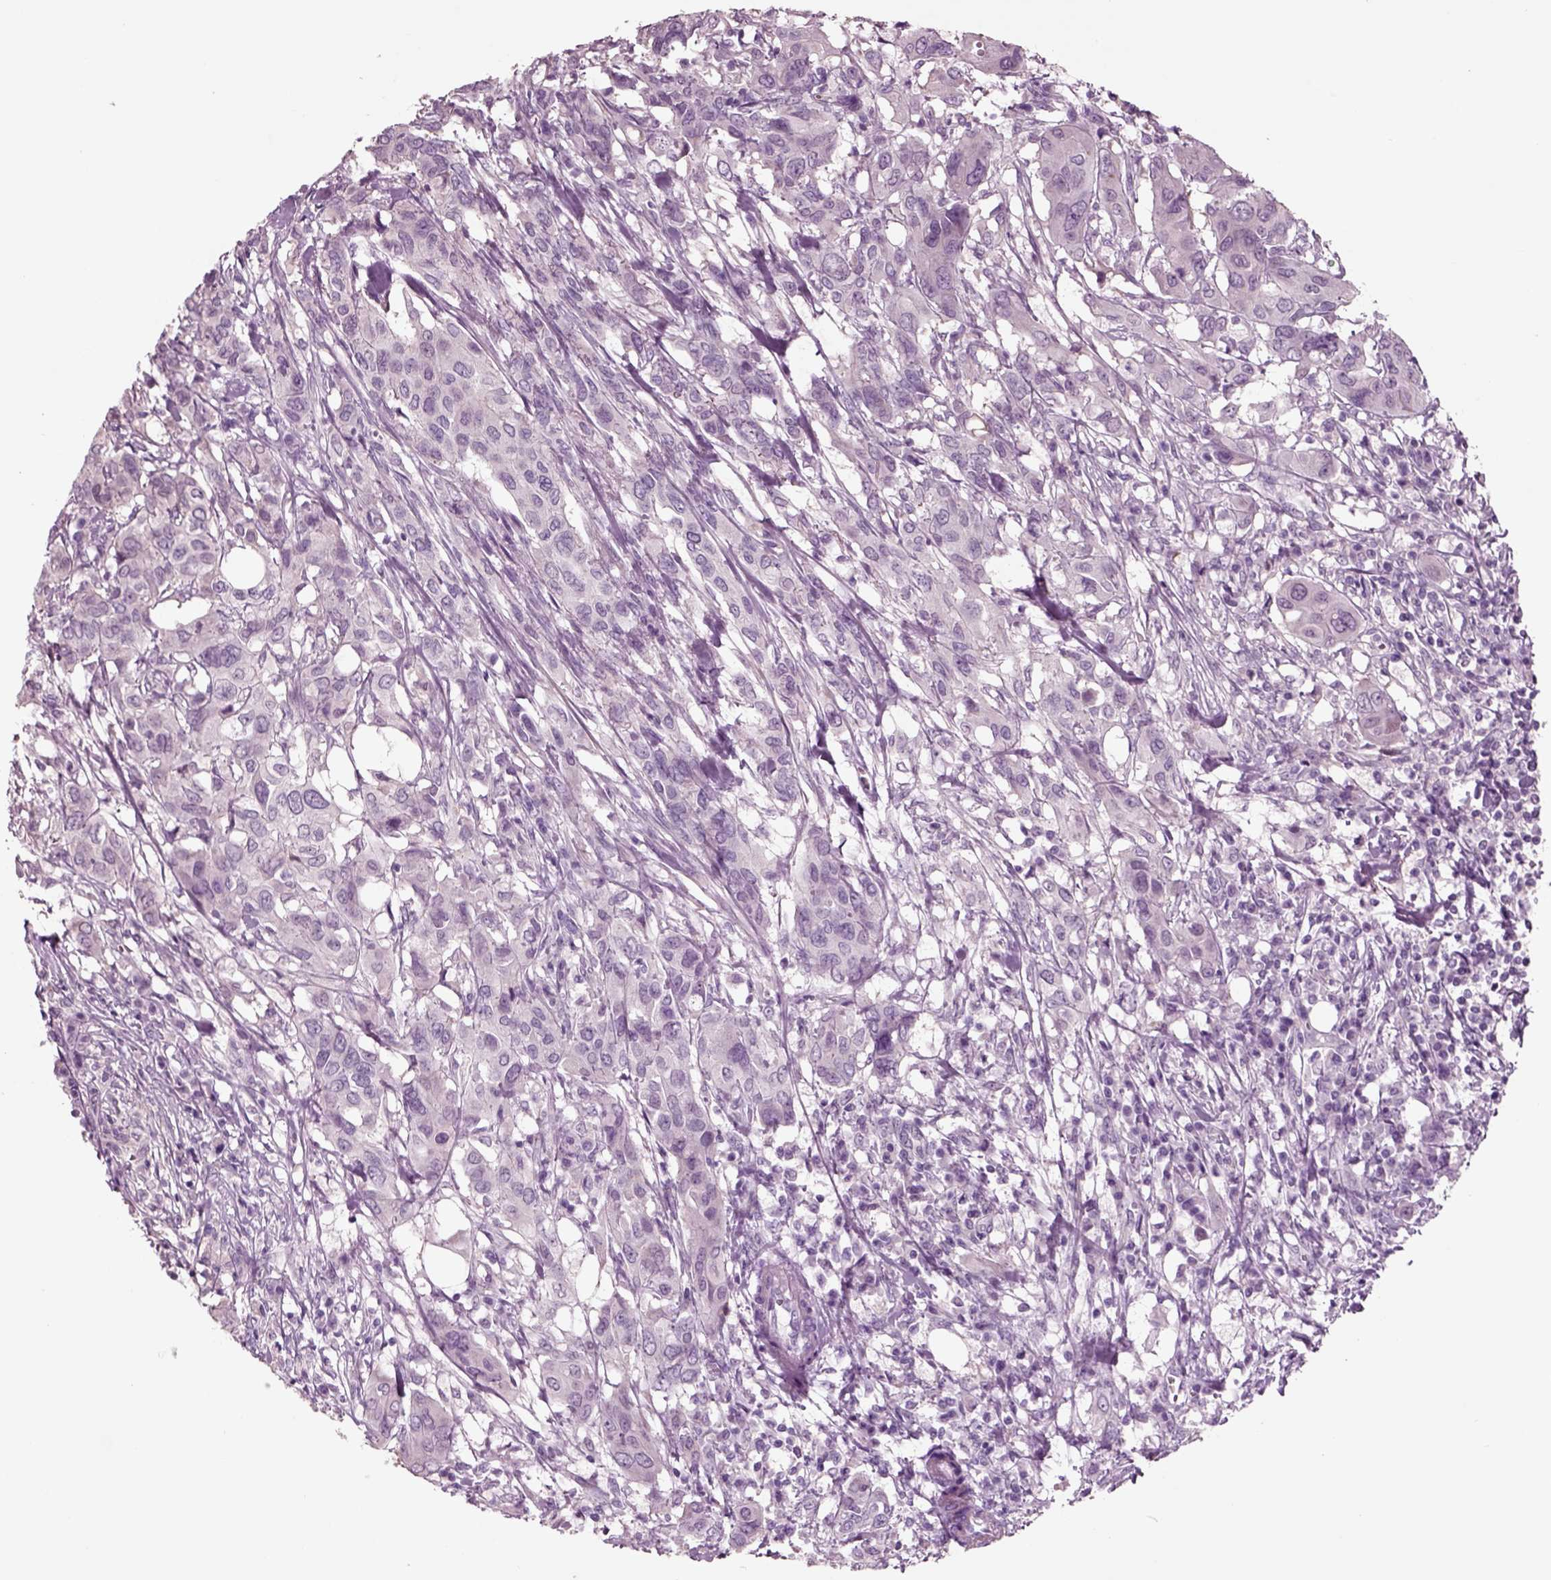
{"staining": {"intensity": "negative", "quantity": "none", "location": "none"}, "tissue": "urothelial cancer", "cell_type": "Tumor cells", "image_type": "cancer", "snomed": [{"axis": "morphology", "description": "Urothelial carcinoma, NOS"}, {"axis": "morphology", "description": "Urothelial carcinoma, High grade"}, {"axis": "topography", "description": "Urinary bladder"}], "caption": "The photomicrograph displays no staining of tumor cells in urothelial cancer.", "gene": "CHGB", "patient": {"sex": "male", "age": 63}}